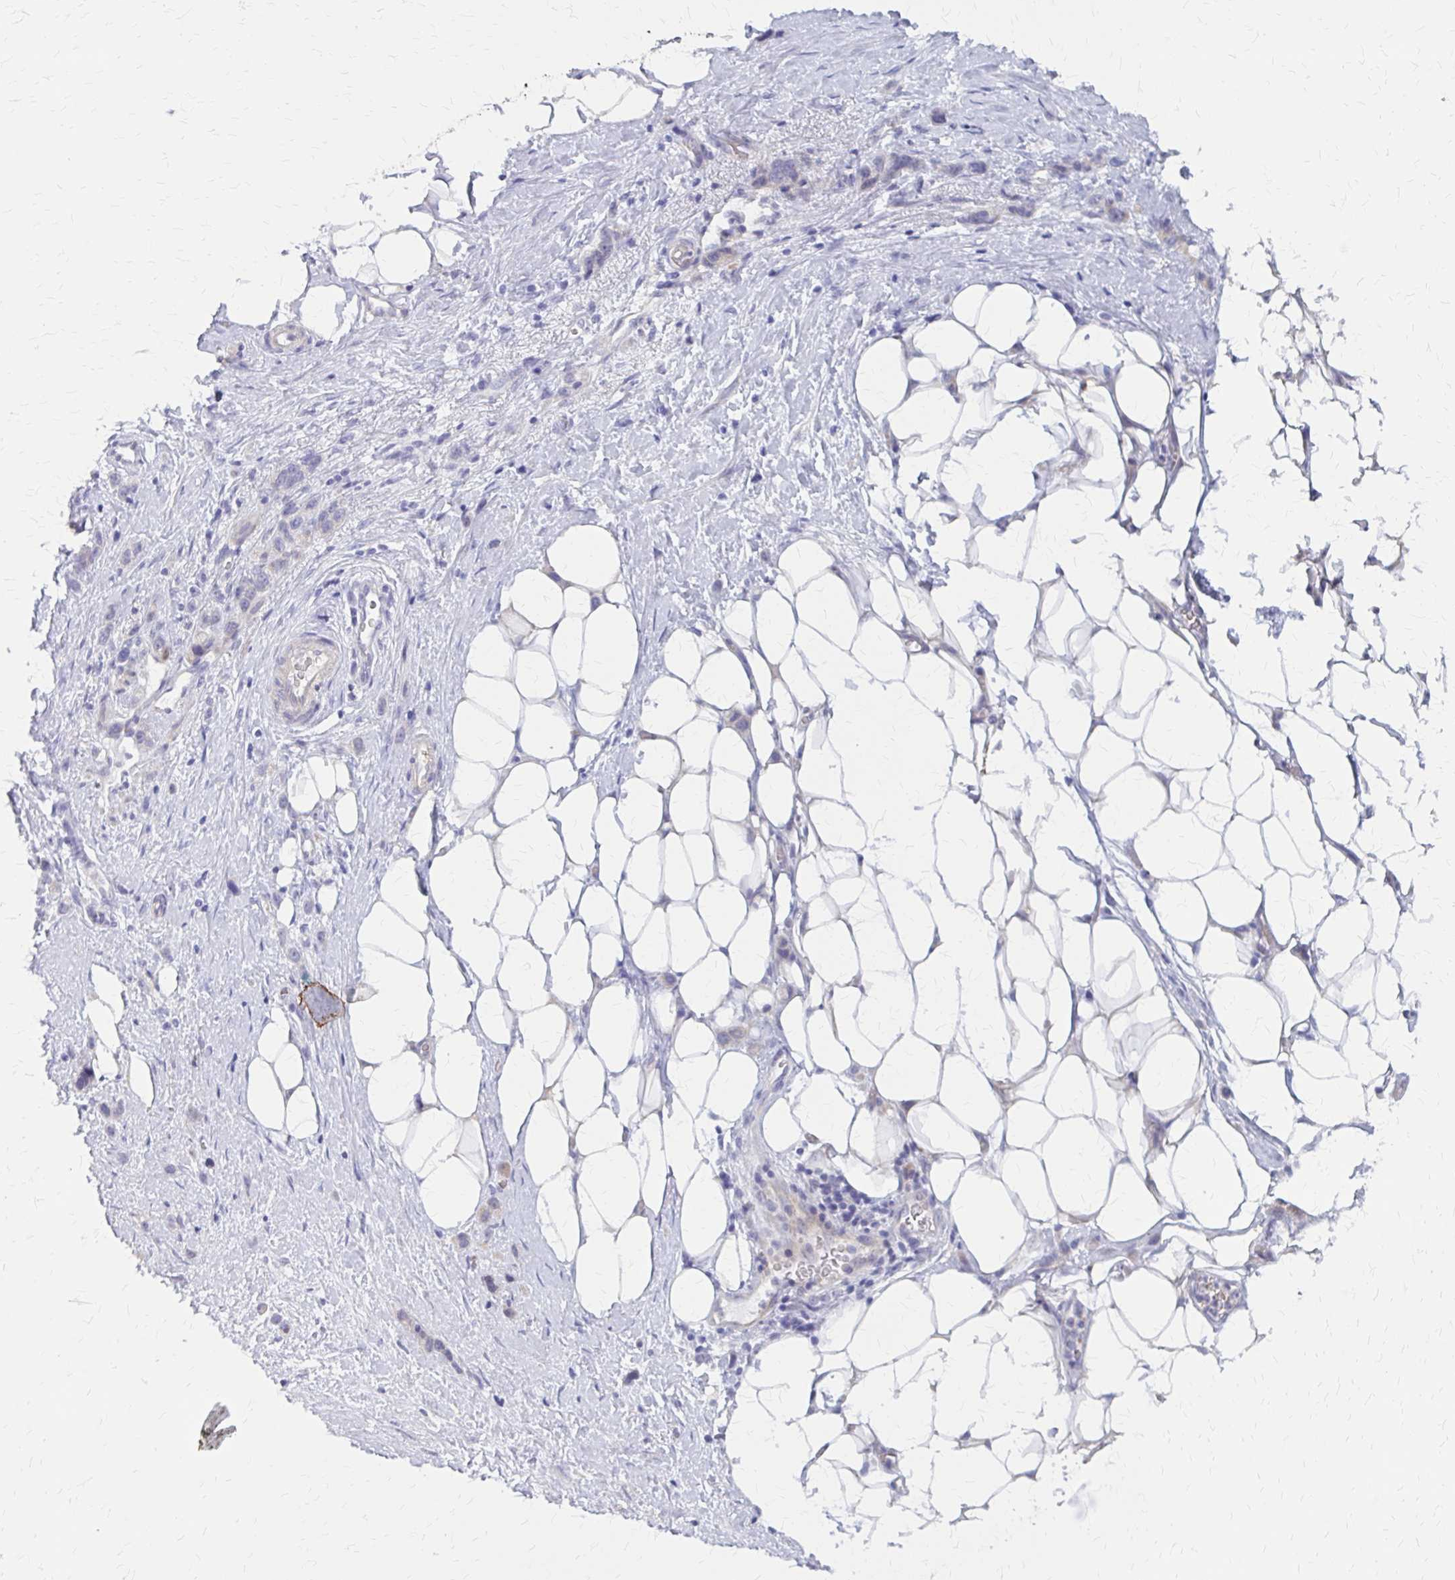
{"staining": {"intensity": "negative", "quantity": "none", "location": "none"}, "tissue": "stomach cancer", "cell_type": "Tumor cells", "image_type": "cancer", "snomed": [{"axis": "morphology", "description": "Adenocarcinoma, NOS"}, {"axis": "topography", "description": "Stomach"}], "caption": "A histopathology image of human stomach adenocarcinoma is negative for staining in tumor cells. (DAB IHC visualized using brightfield microscopy, high magnification).", "gene": "GLYATL2", "patient": {"sex": "female", "age": 65}}